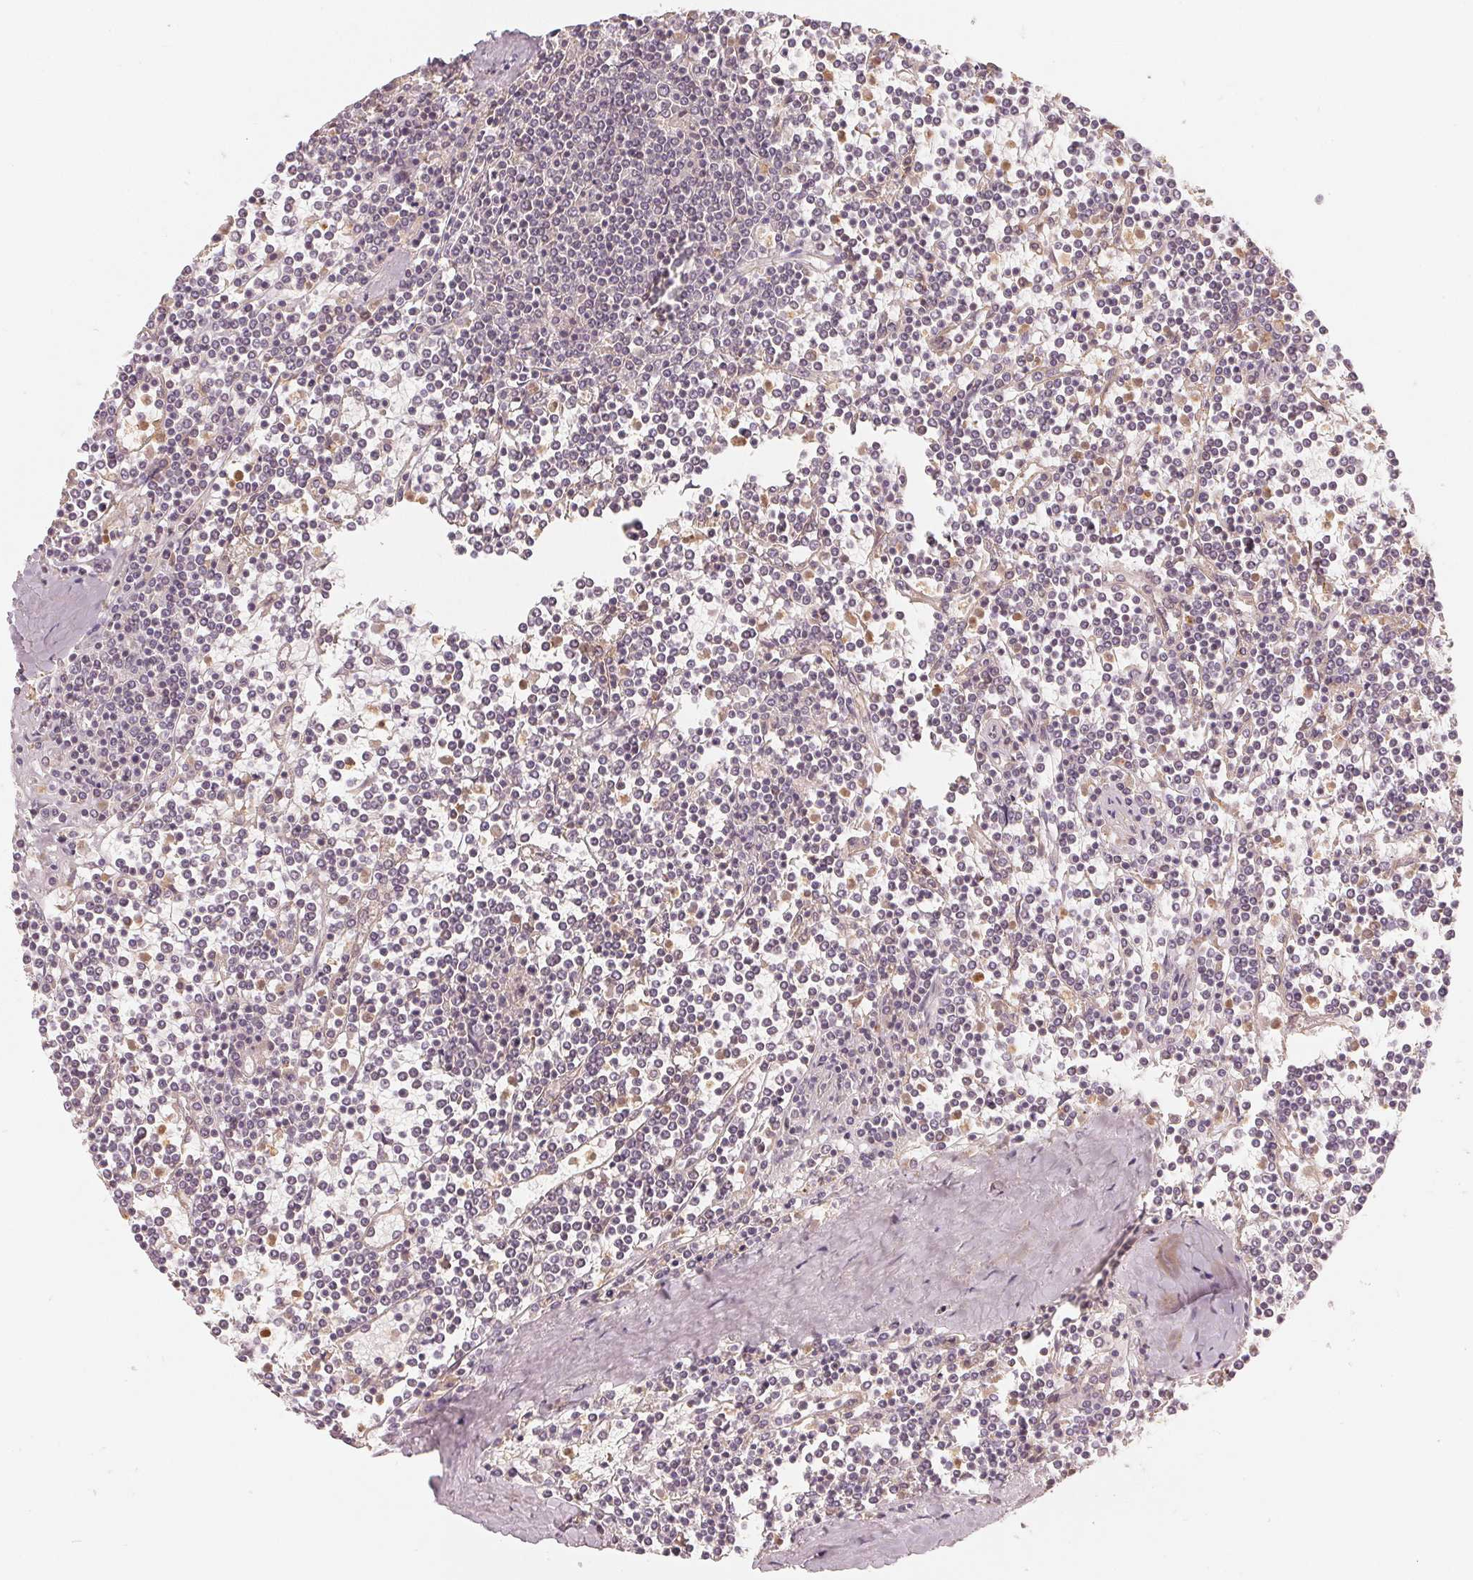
{"staining": {"intensity": "negative", "quantity": "none", "location": "none"}, "tissue": "lymphoma", "cell_type": "Tumor cells", "image_type": "cancer", "snomed": [{"axis": "morphology", "description": "Malignant lymphoma, non-Hodgkin's type, Low grade"}, {"axis": "topography", "description": "Spleen"}], "caption": "The photomicrograph displays no staining of tumor cells in lymphoma.", "gene": "GUSB", "patient": {"sex": "female", "age": 19}}